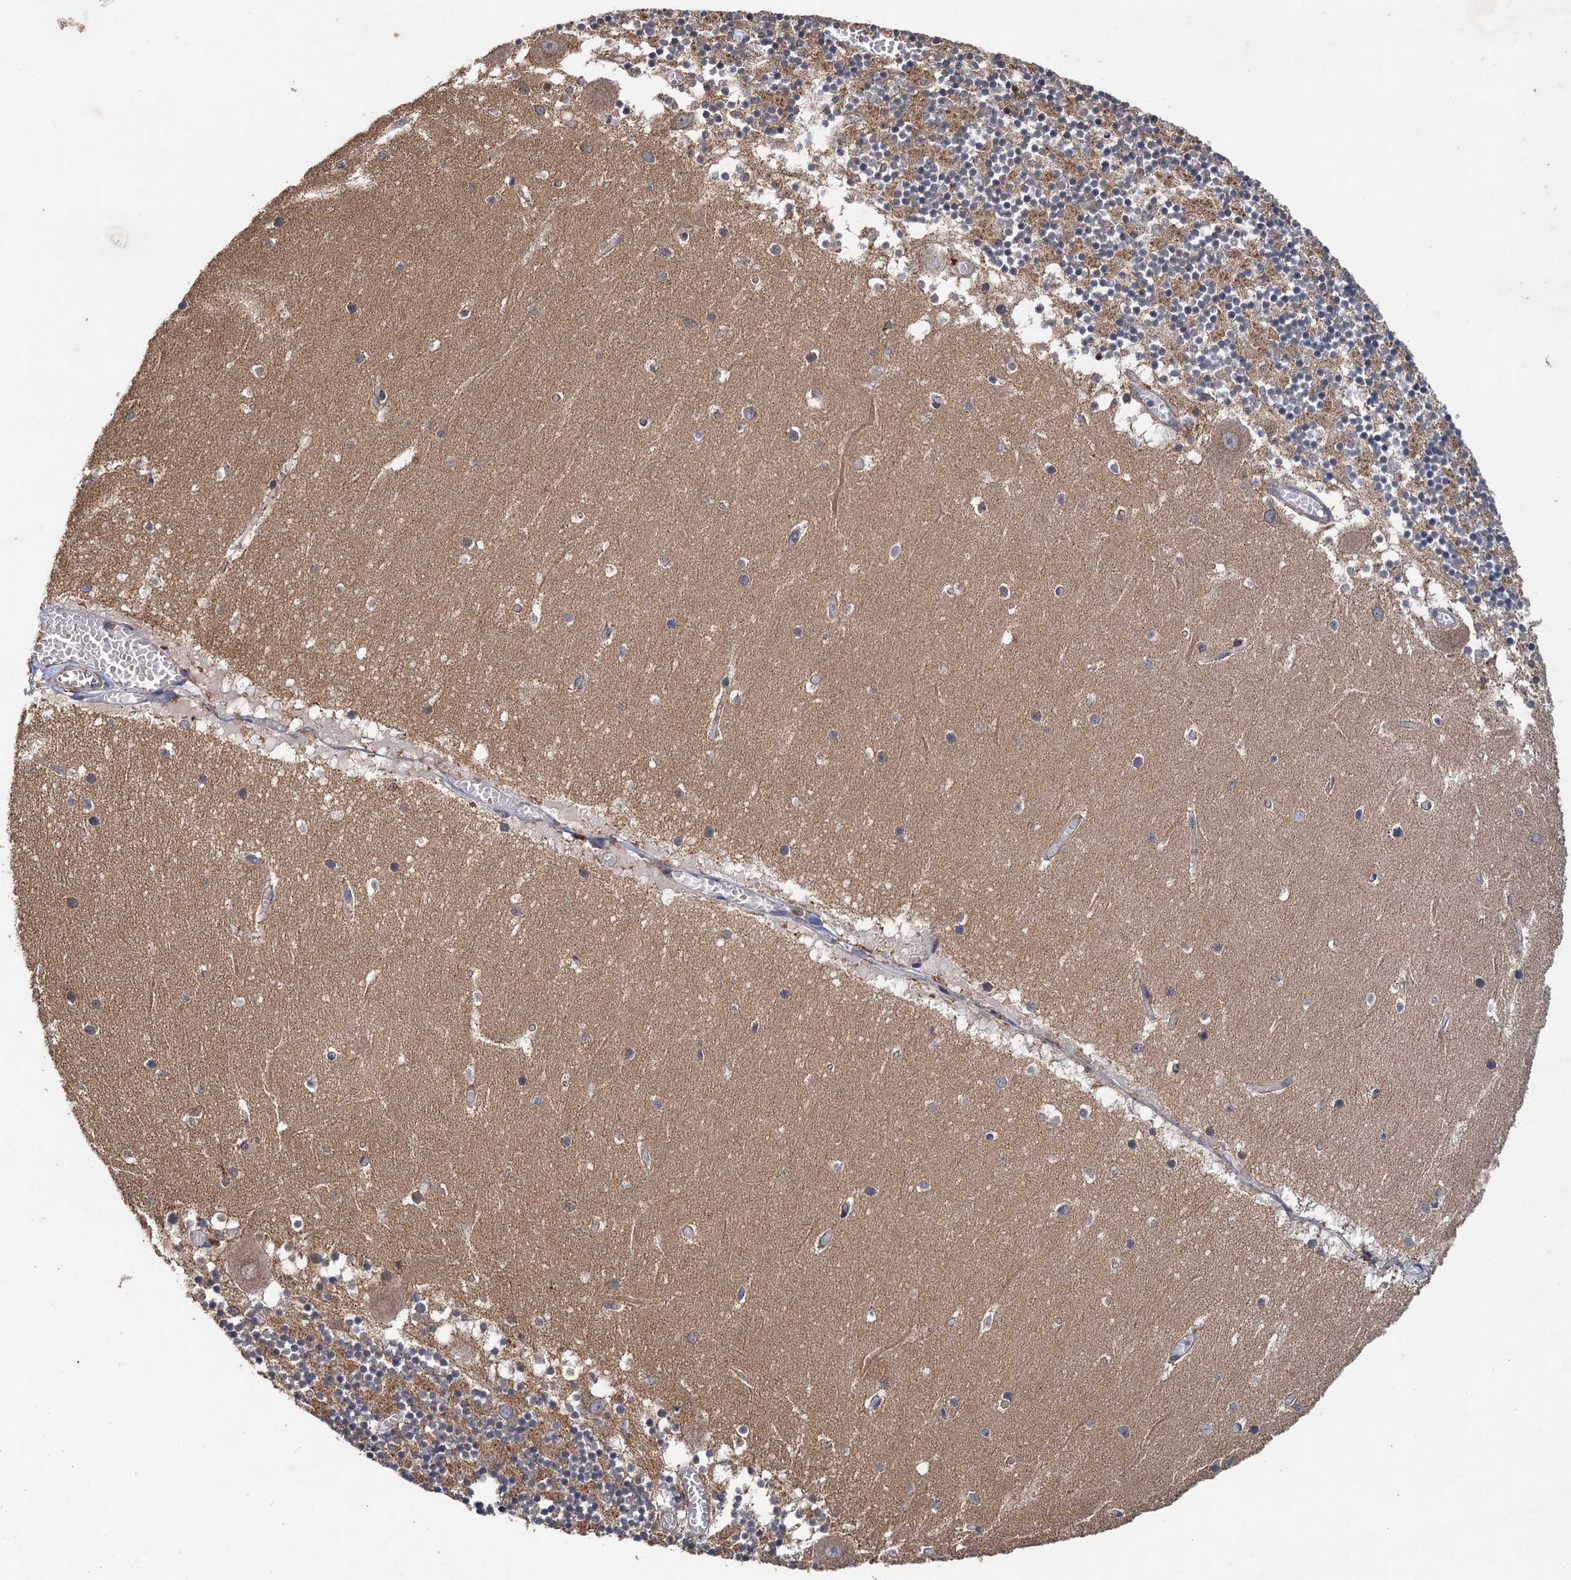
{"staining": {"intensity": "moderate", "quantity": "25%-75%", "location": "cytoplasmic/membranous"}, "tissue": "cerebellum", "cell_type": "Cells in granular layer", "image_type": "normal", "snomed": [{"axis": "morphology", "description": "Normal tissue, NOS"}, {"axis": "topography", "description": "Cerebellum"}], "caption": "Protein expression analysis of unremarkable cerebellum shows moderate cytoplasmic/membranous staining in approximately 25%-75% of cells in granular layer.", "gene": "BCS1L", "patient": {"sex": "female", "age": 28}}